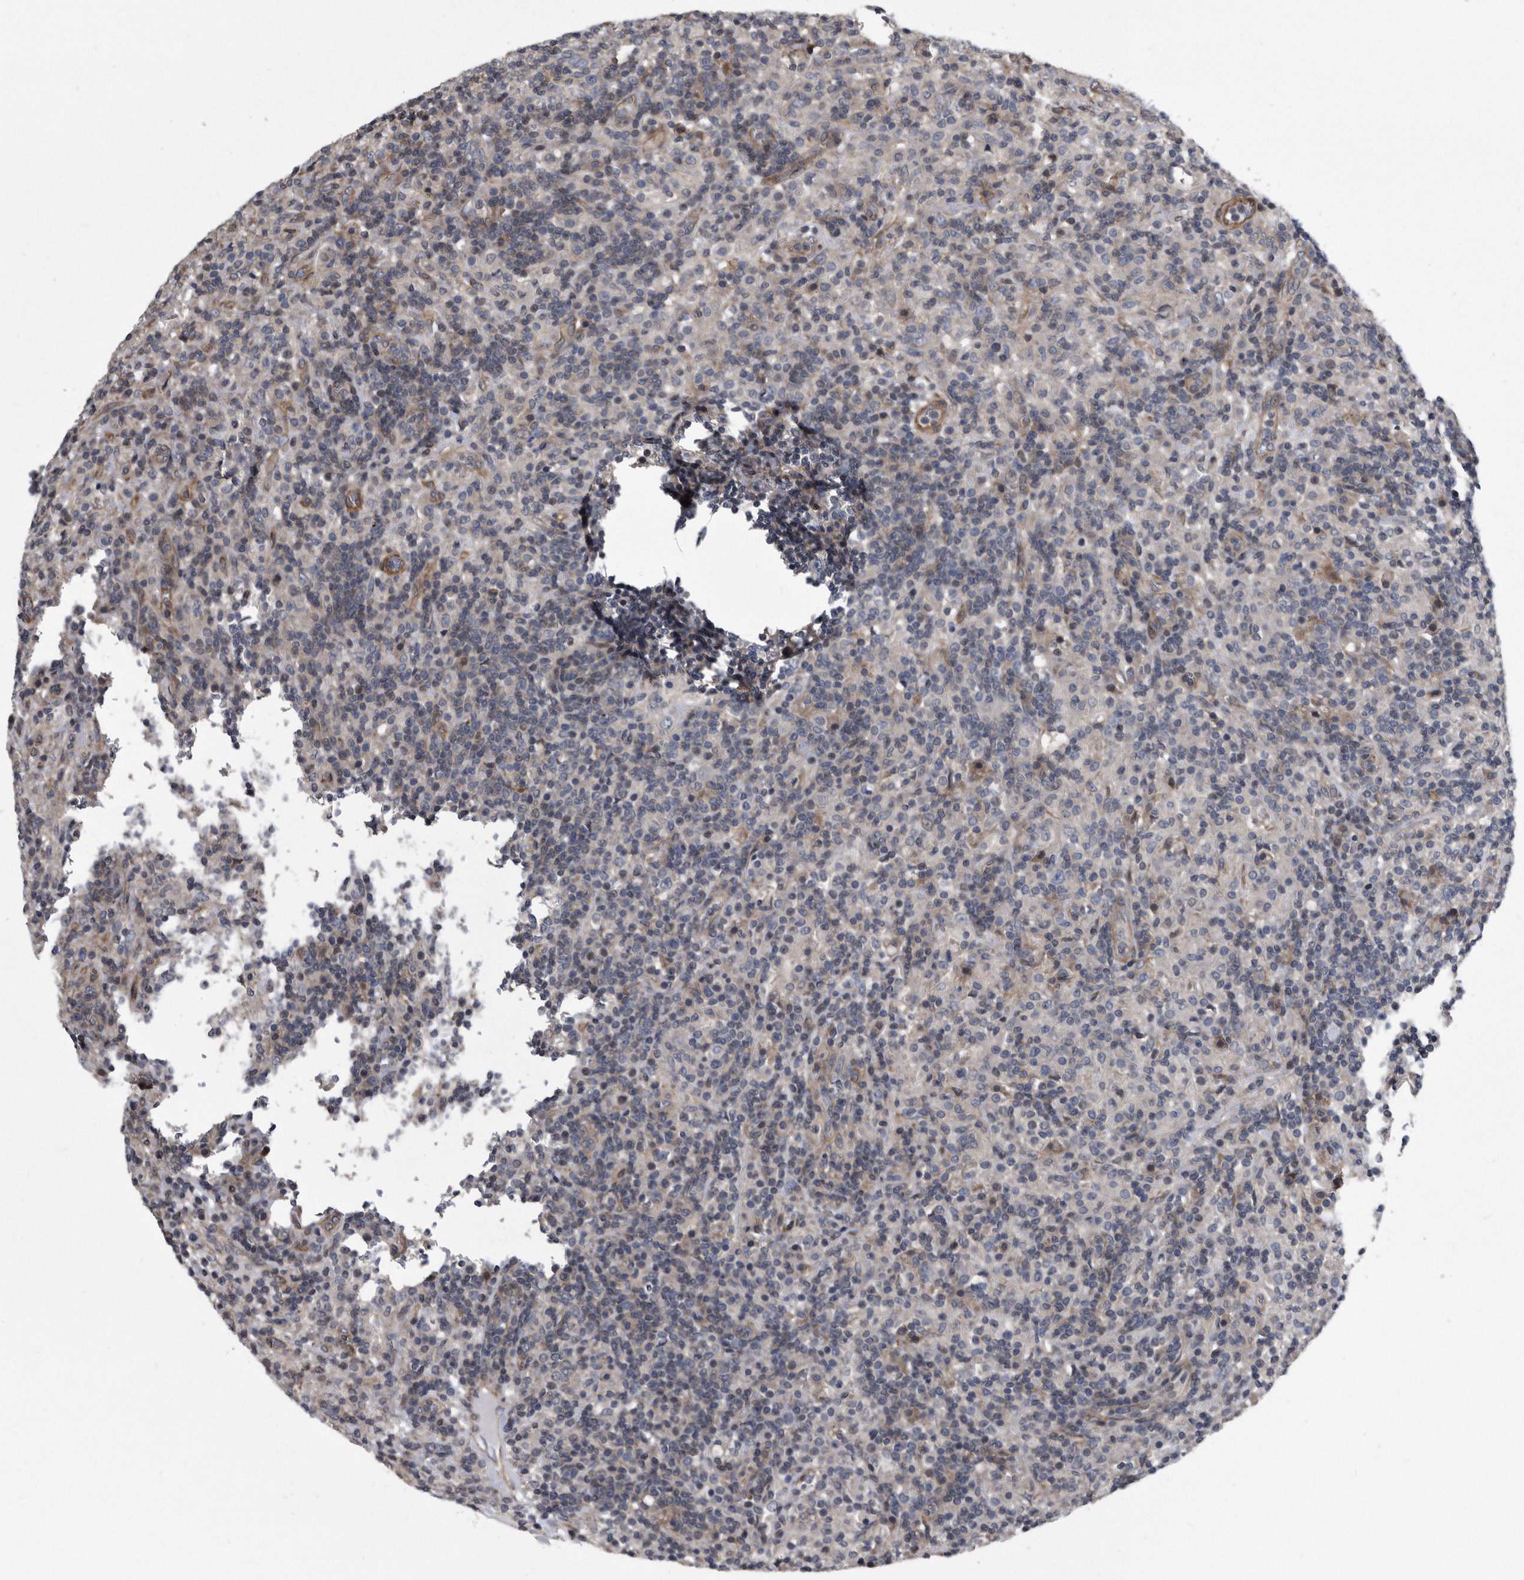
{"staining": {"intensity": "negative", "quantity": "none", "location": "none"}, "tissue": "lymphoma", "cell_type": "Tumor cells", "image_type": "cancer", "snomed": [{"axis": "morphology", "description": "Hodgkin's disease, NOS"}, {"axis": "topography", "description": "Lymph node"}], "caption": "High power microscopy histopathology image of an IHC histopathology image of Hodgkin's disease, revealing no significant positivity in tumor cells.", "gene": "ARMCX1", "patient": {"sex": "male", "age": 70}}